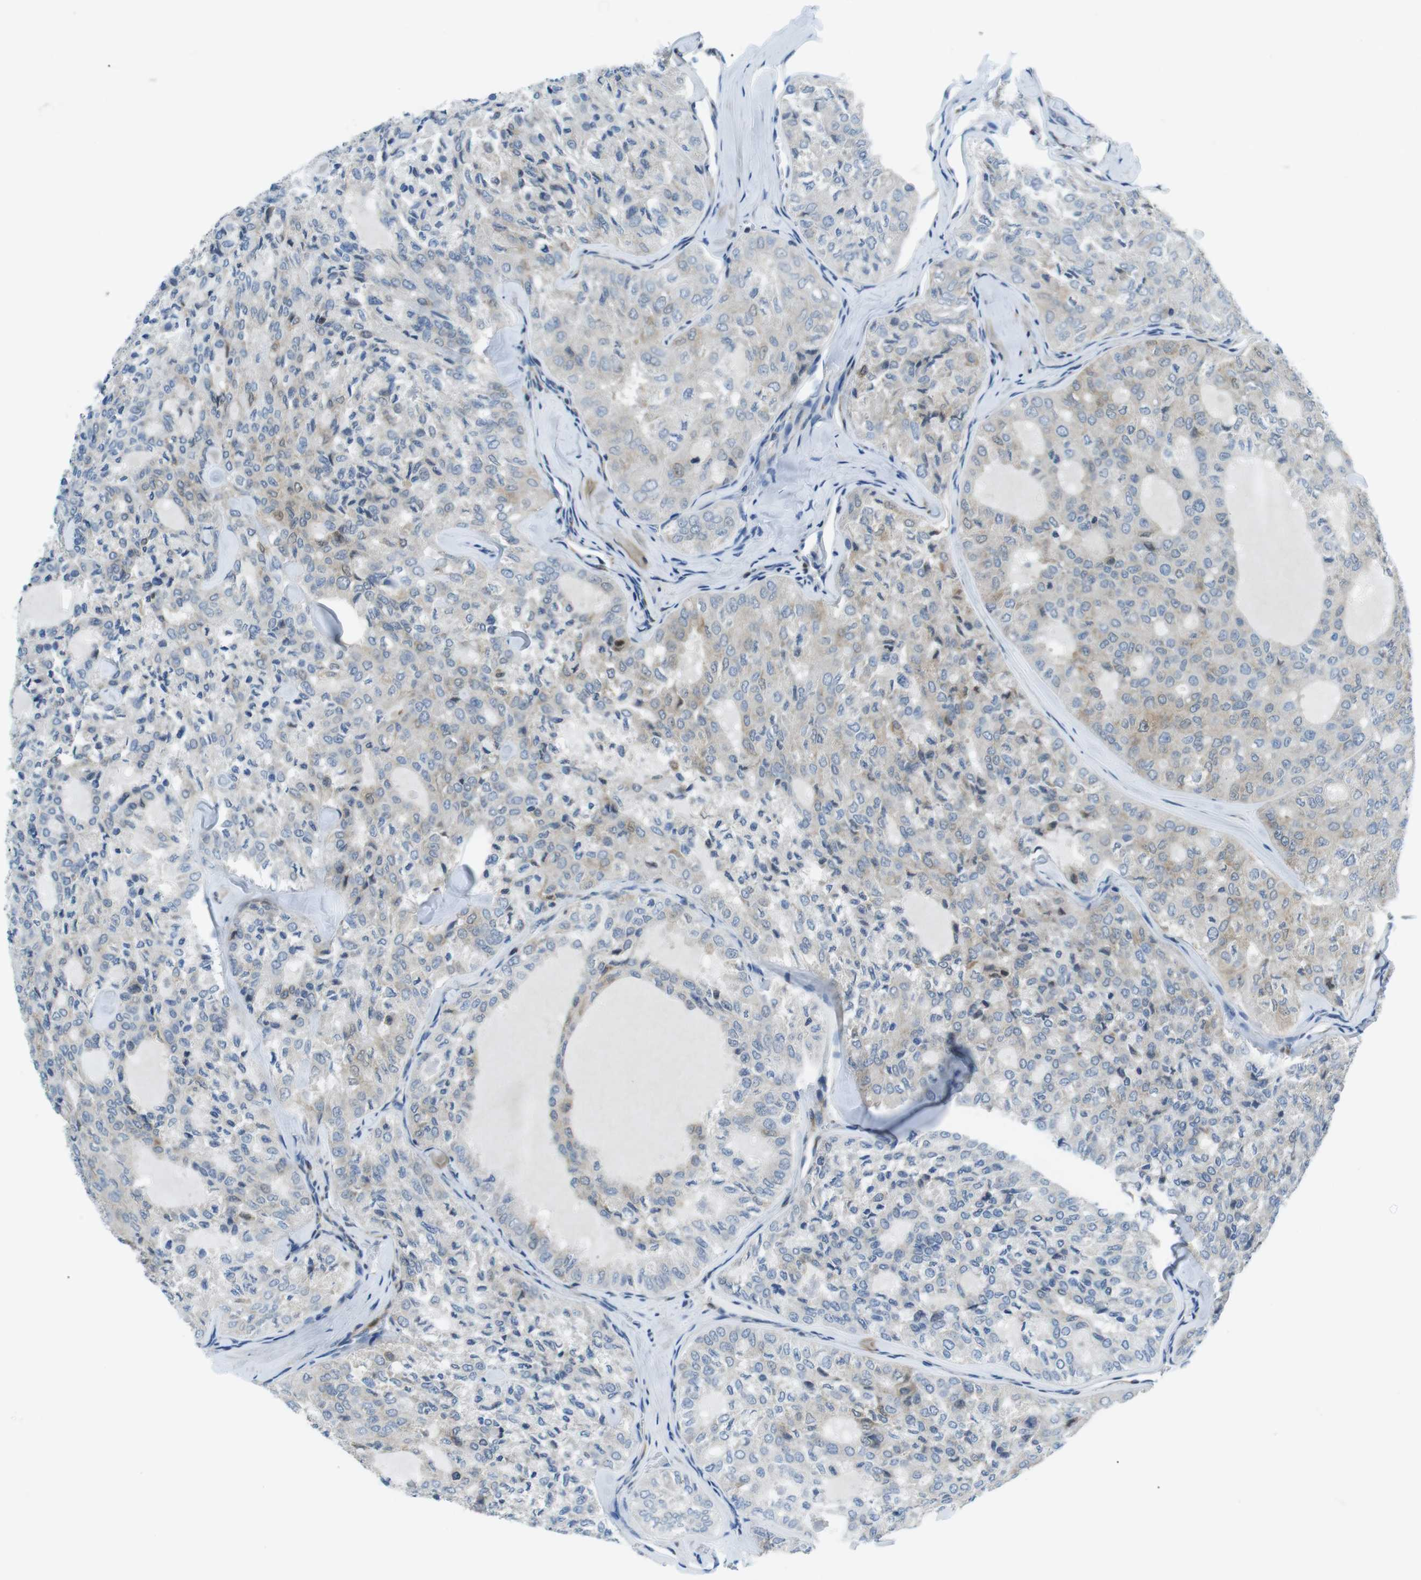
{"staining": {"intensity": "weak", "quantity": "<25%", "location": "cytoplasmic/membranous"}, "tissue": "thyroid cancer", "cell_type": "Tumor cells", "image_type": "cancer", "snomed": [{"axis": "morphology", "description": "Follicular adenoma carcinoma, NOS"}, {"axis": "topography", "description": "Thyroid gland"}], "caption": "A photomicrograph of human thyroid follicular adenoma carcinoma is negative for staining in tumor cells.", "gene": "PHLDA1", "patient": {"sex": "male", "age": 75}}